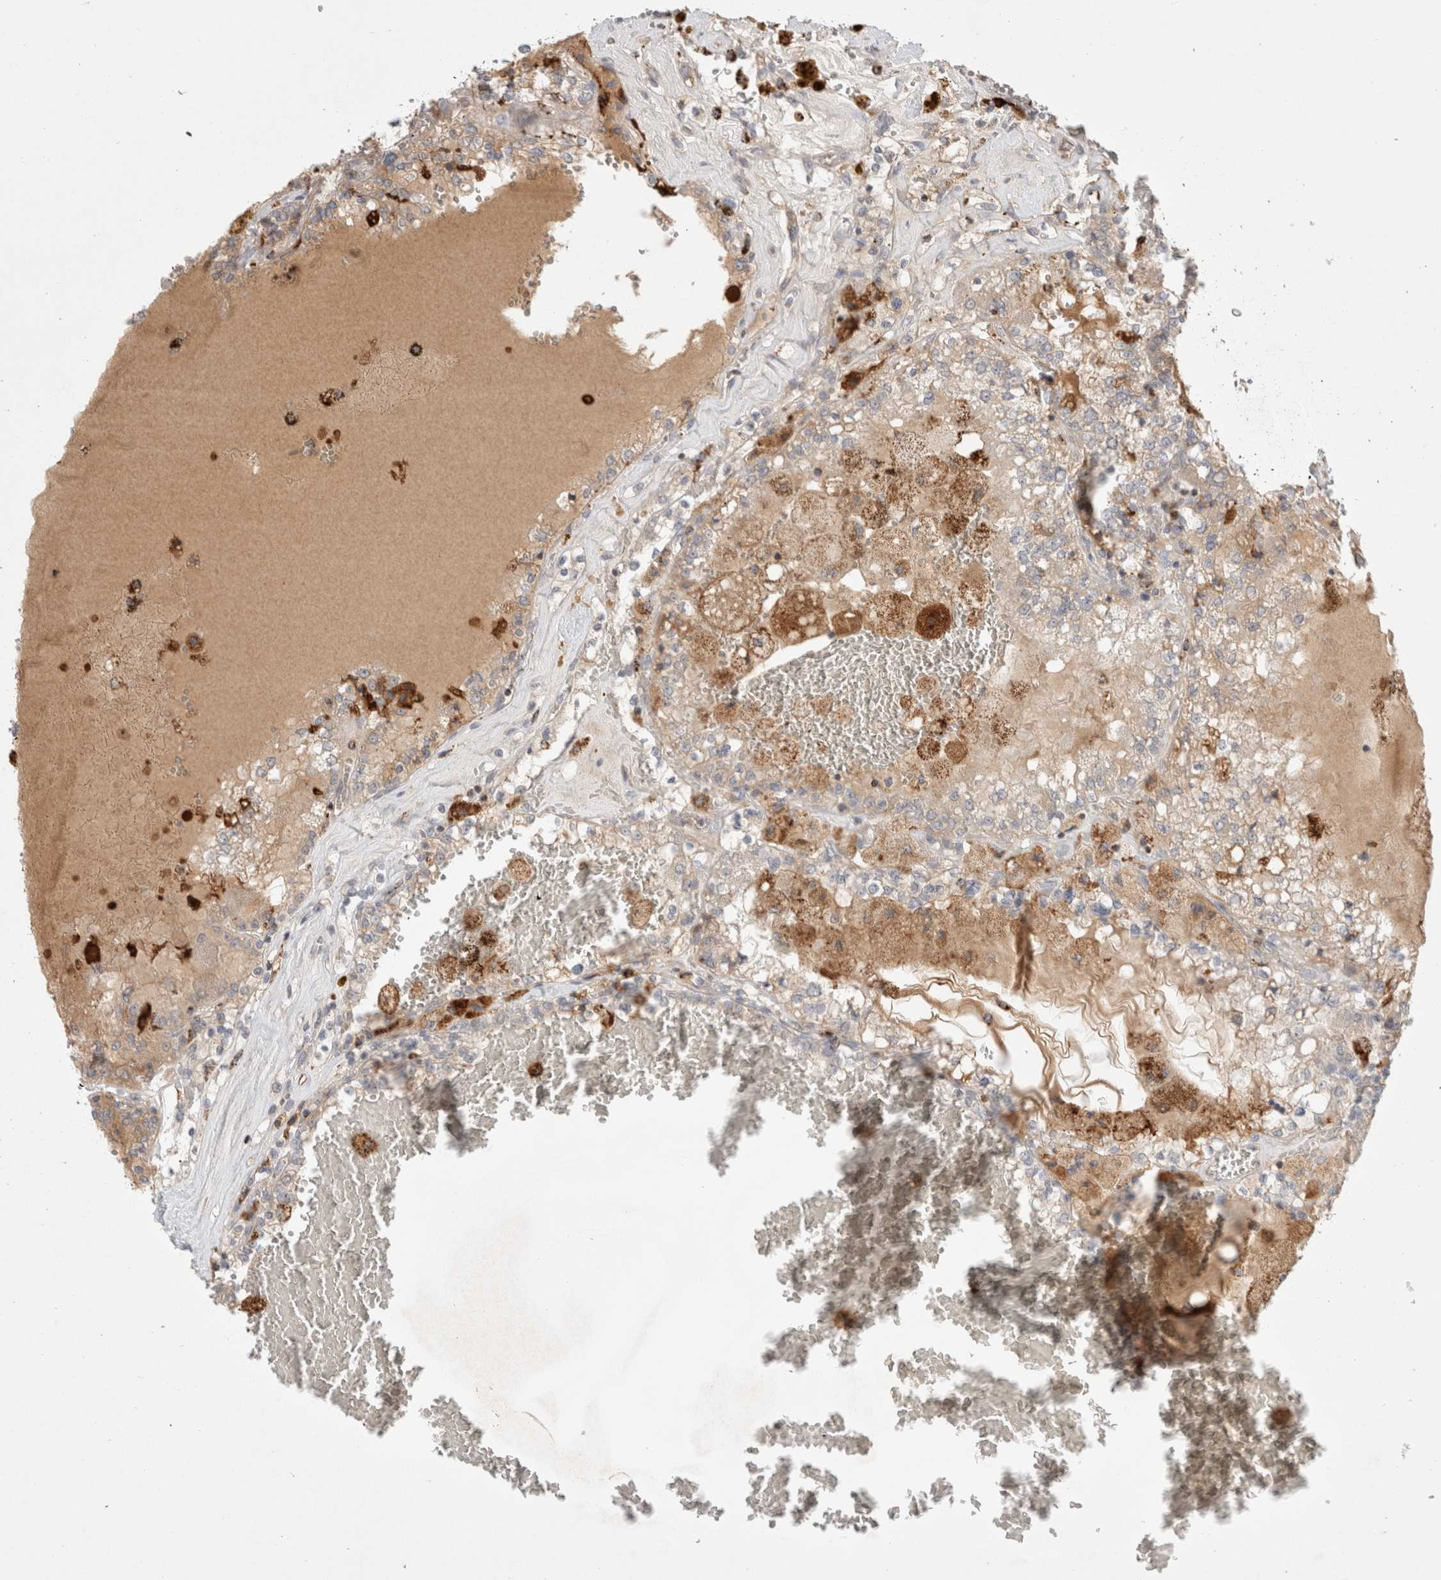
{"staining": {"intensity": "weak", "quantity": "25%-75%", "location": "cytoplasmic/membranous"}, "tissue": "renal cancer", "cell_type": "Tumor cells", "image_type": "cancer", "snomed": [{"axis": "morphology", "description": "Adenocarcinoma, NOS"}, {"axis": "topography", "description": "Kidney"}], "caption": "IHC micrograph of neoplastic tissue: renal cancer (adenocarcinoma) stained using immunohistochemistry shows low levels of weak protein expression localized specifically in the cytoplasmic/membranous of tumor cells, appearing as a cytoplasmic/membranous brown color.", "gene": "HROB", "patient": {"sex": "female", "age": 56}}